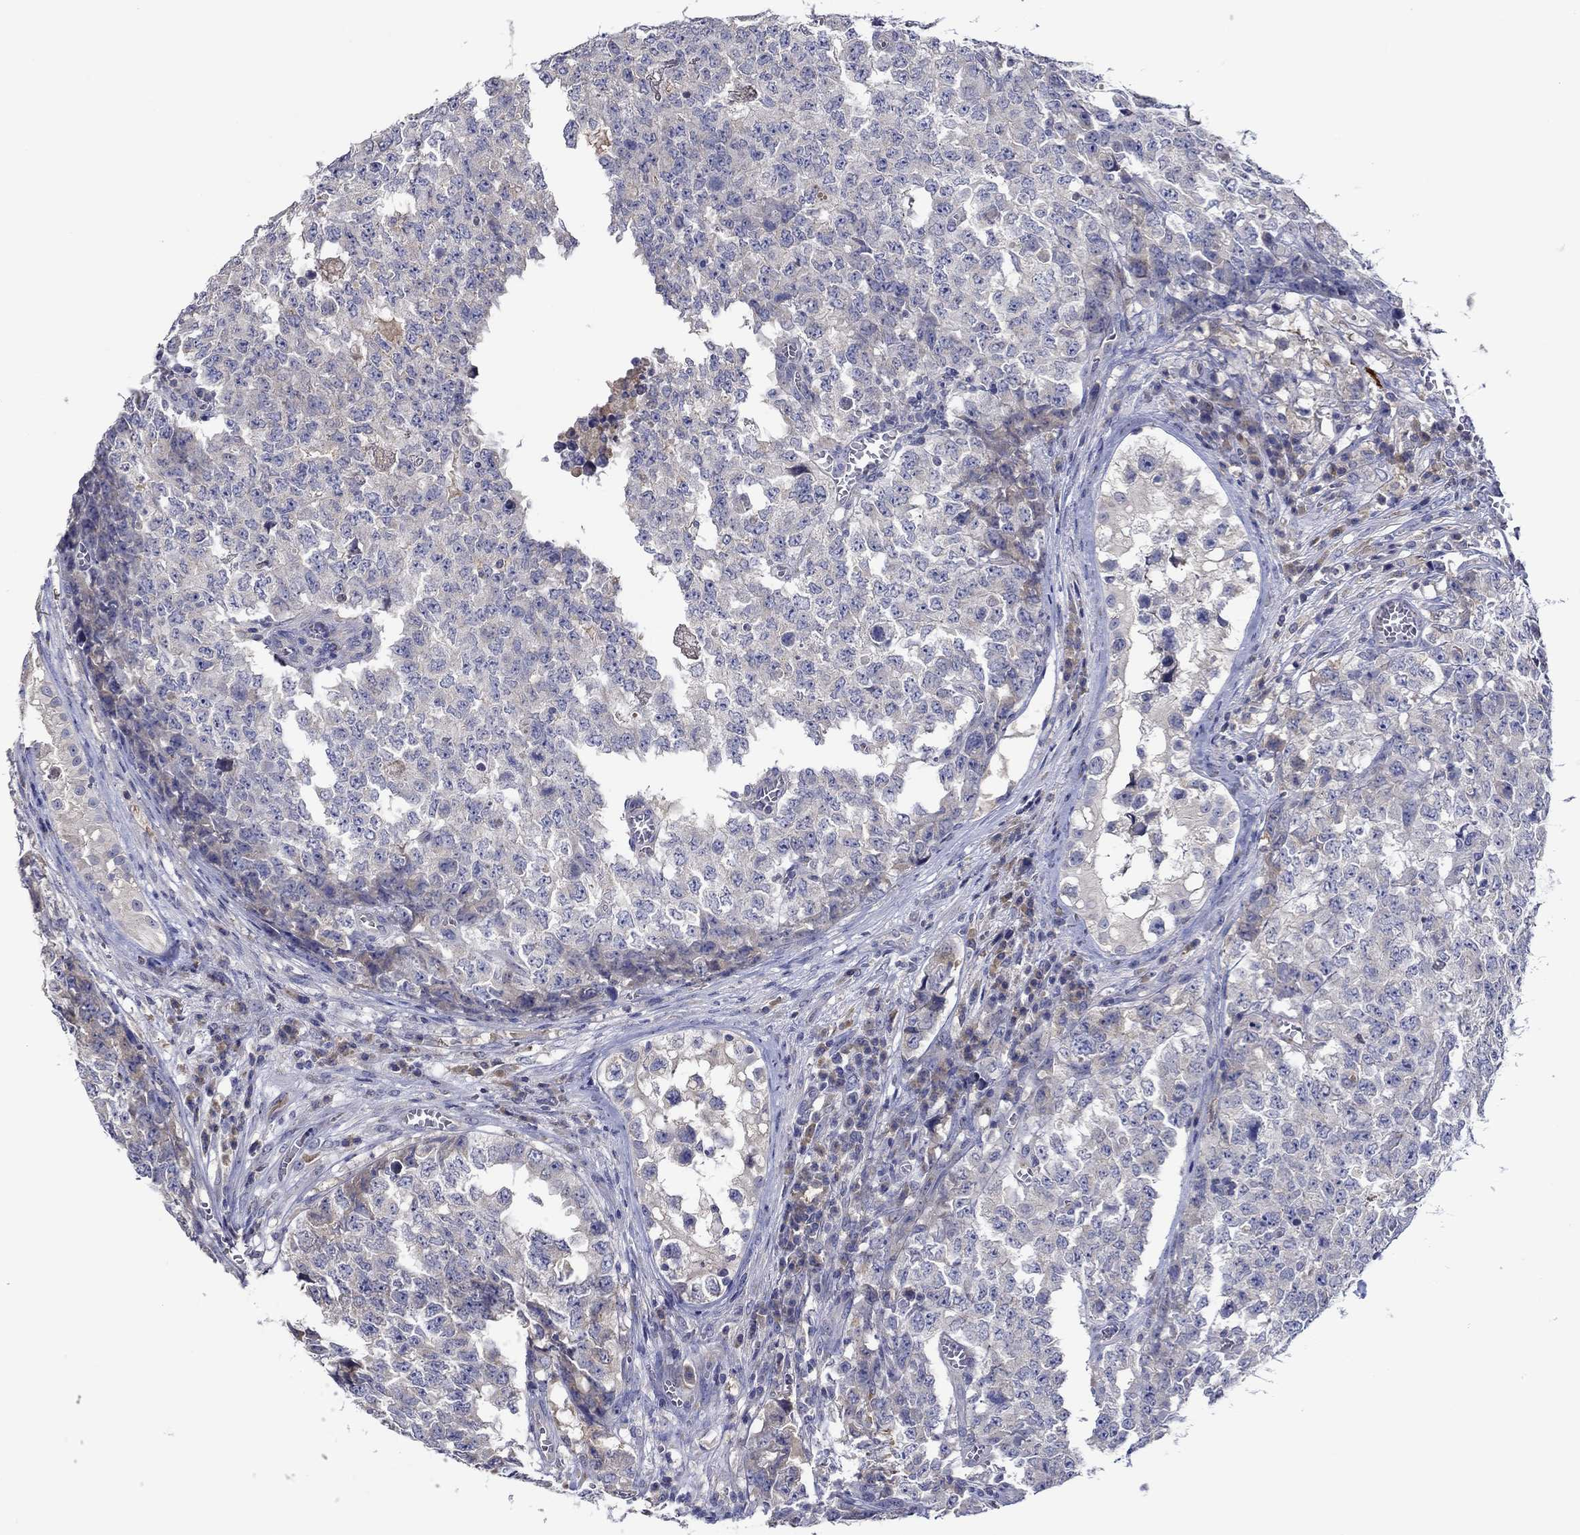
{"staining": {"intensity": "negative", "quantity": "none", "location": "none"}, "tissue": "testis cancer", "cell_type": "Tumor cells", "image_type": "cancer", "snomed": [{"axis": "morphology", "description": "Carcinoma, Embryonal, NOS"}, {"axis": "topography", "description": "Testis"}], "caption": "A micrograph of human testis cancer (embryonal carcinoma) is negative for staining in tumor cells.", "gene": "CHIT1", "patient": {"sex": "male", "age": 23}}